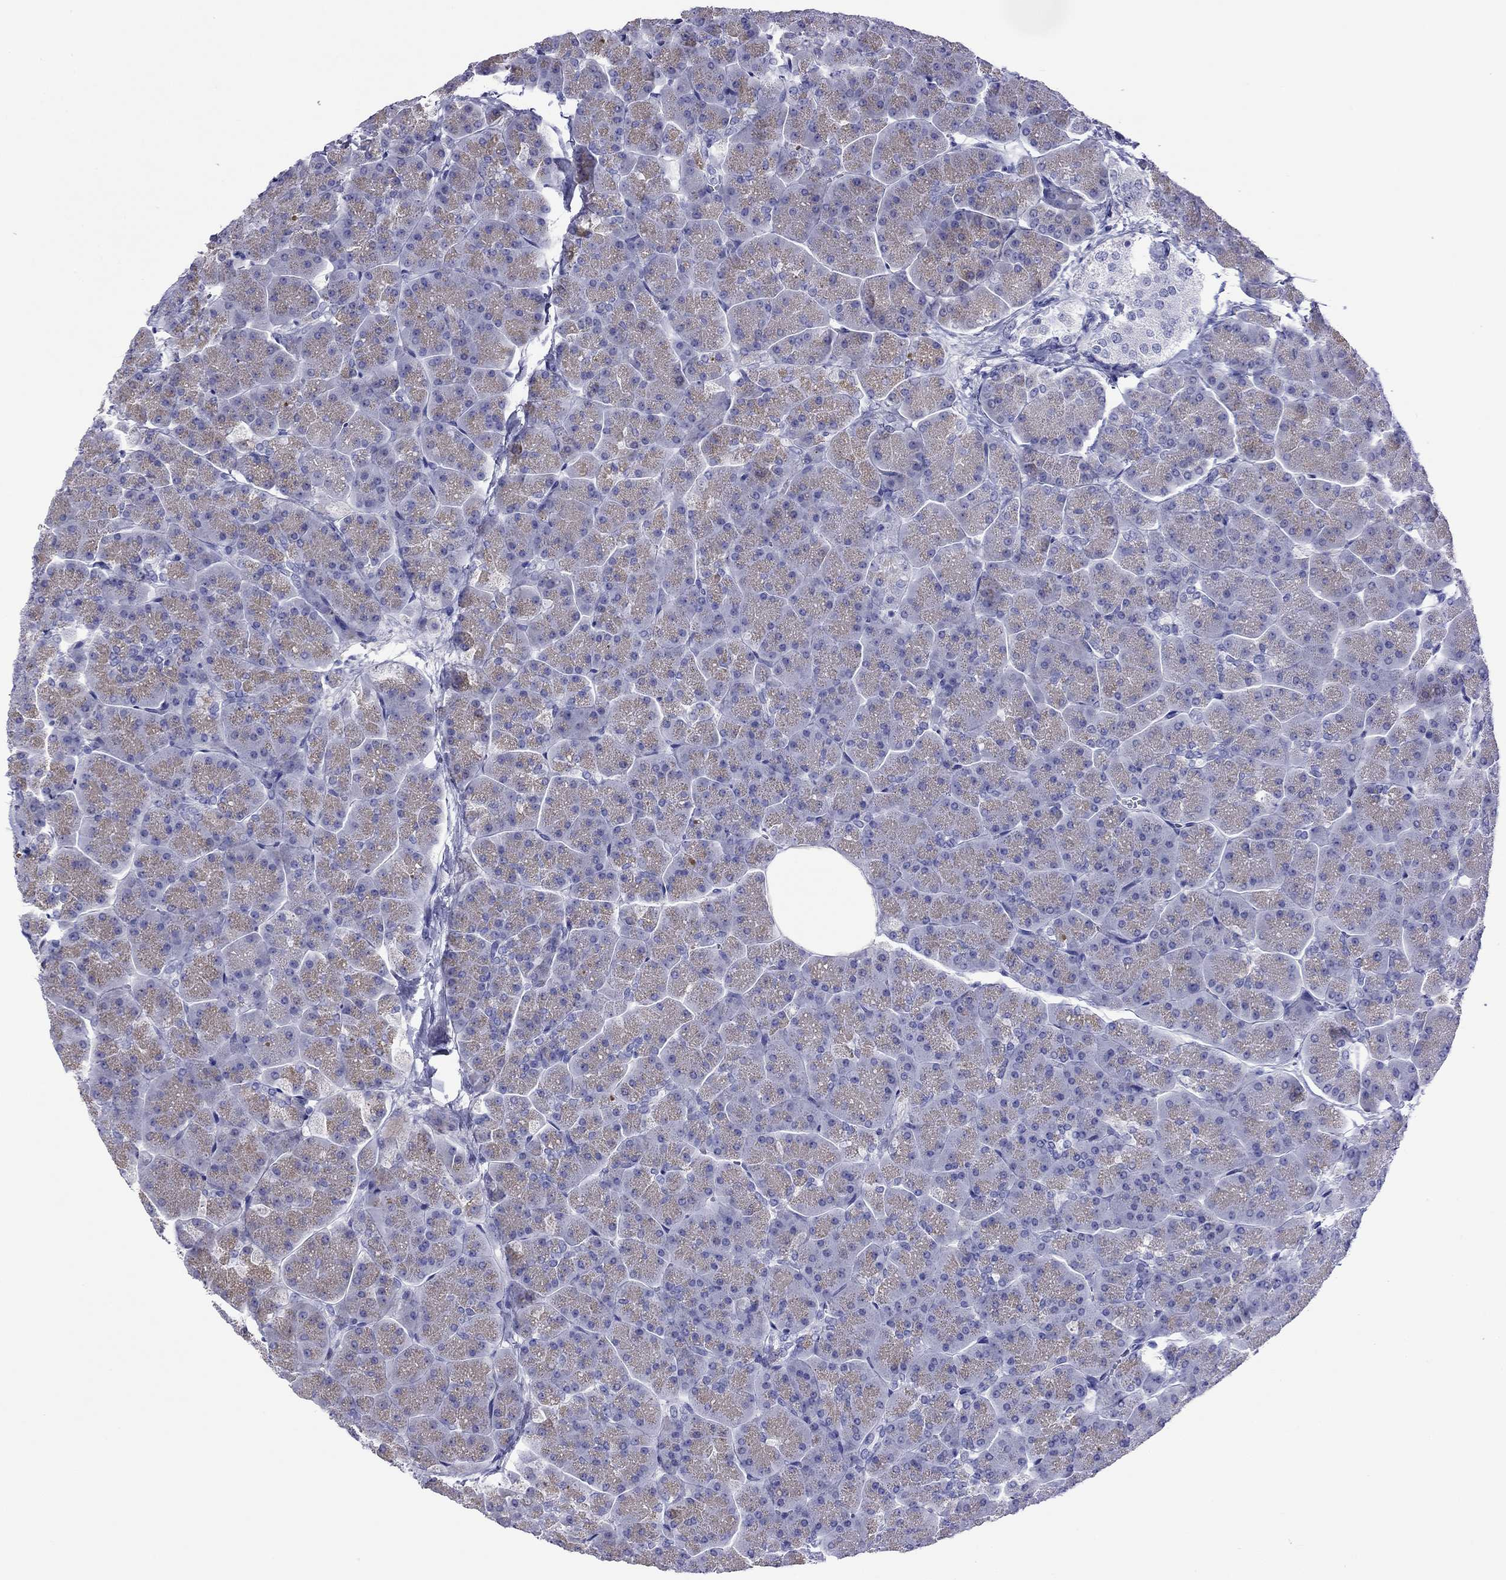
{"staining": {"intensity": "weak", "quantity": ">75%", "location": "cytoplasmic/membranous"}, "tissue": "pancreas", "cell_type": "Exocrine glandular cells", "image_type": "normal", "snomed": [{"axis": "morphology", "description": "Normal tissue, NOS"}, {"axis": "topography", "description": "Pancreas"}, {"axis": "topography", "description": "Peripheral nerve tissue"}], "caption": "About >75% of exocrine glandular cells in normal human pancreas demonstrate weak cytoplasmic/membranous protein expression as visualized by brown immunohistochemical staining.", "gene": "FIGLA", "patient": {"sex": "male", "age": 54}}